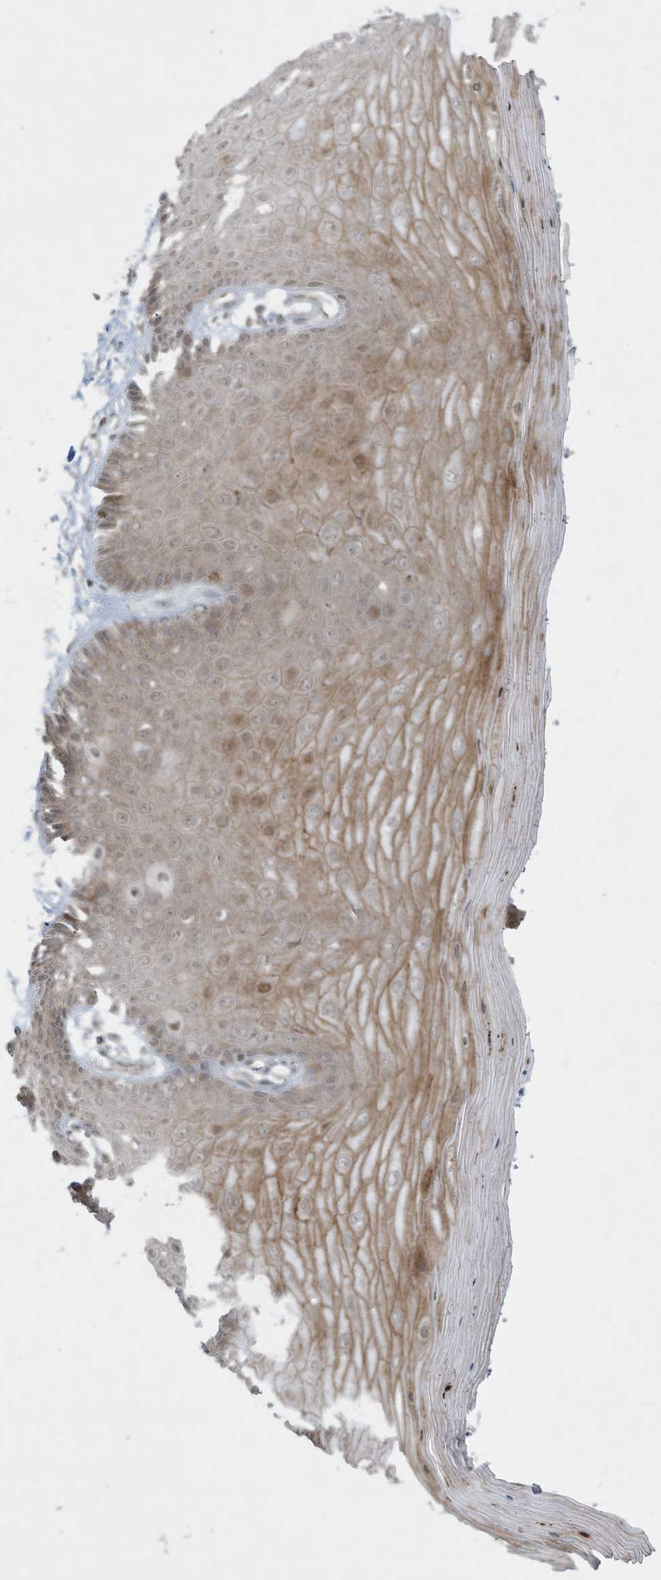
{"staining": {"intensity": "moderate", "quantity": "<25%", "location": "nuclear"}, "tissue": "cervix", "cell_type": "Glandular cells", "image_type": "normal", "snomed": [{"axis": "morphology", "description": "Normal tissue, NOS"}, {"axis": "topography", "description": "Cervix"}], "caption": "A high-resolution image shows IHC staining of benign cervix, which displays moderate nuclear positivity in approximately <25% of glandular cells. (Stains: DAB (3,3'-diaminobenzidine) in brown, nuclei in blue, Microscopy: brightfield microscopy at high magnification).", "gene": "ZNF263", "patient": {"sex": "female", "age": 55}}